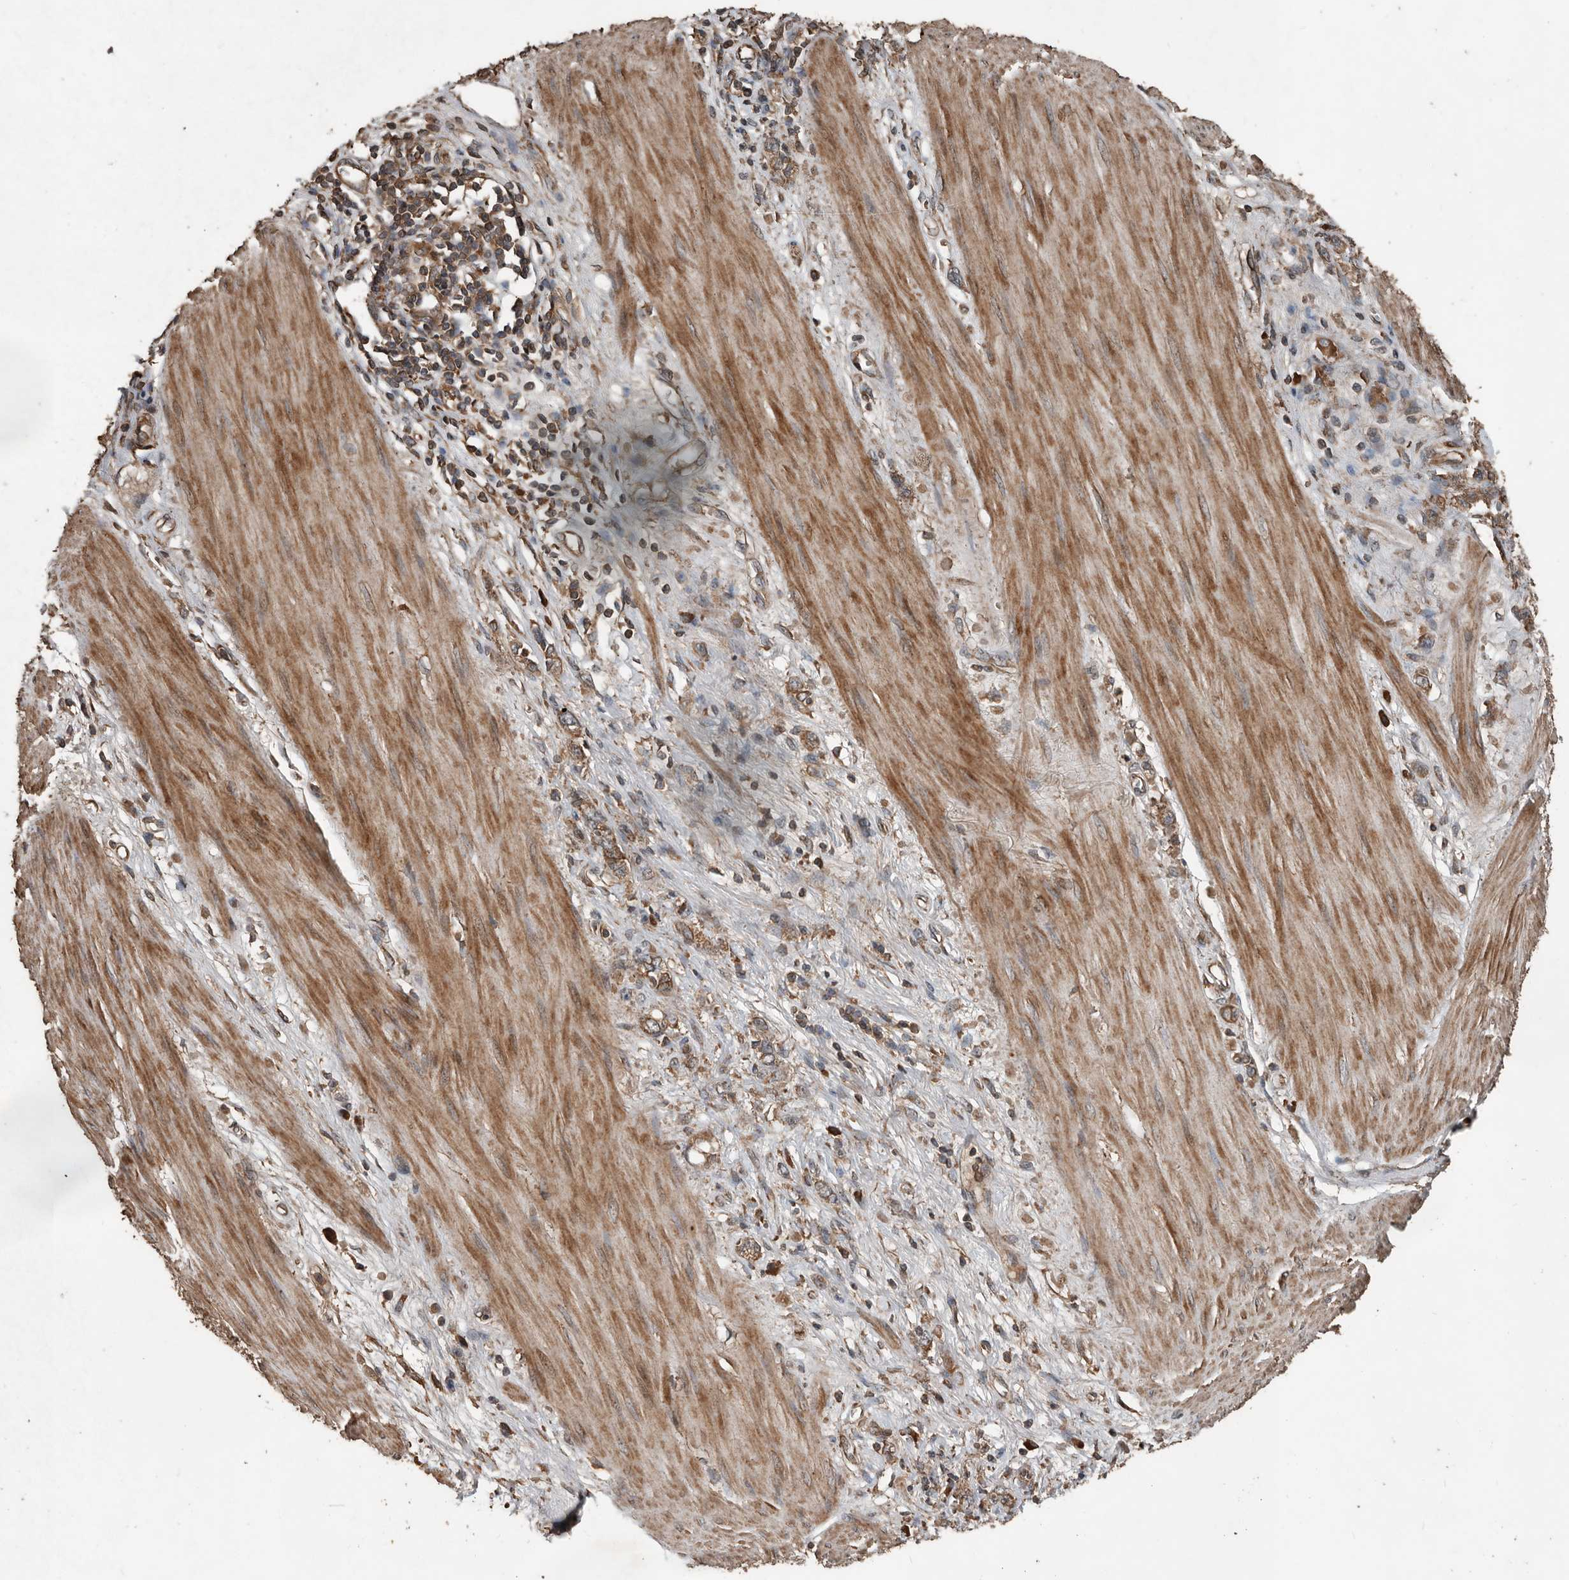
{"staining": {"intensity": "moderate", "quantity": ">75%", "location": "cytoplasmic/membranous"}, "tissue": "stomach cancer", "cell_type": "Tumor cells", "image_type": "cancer", "snomed": [{"axis": "morphology", "description": "Adenocarcinoma, NOS"}, {"axis": "topography", "description": "Stomach"}], "caption": "Human adenocarcinoma (stomach) stained with a brown dye exhibits moderate cytoplasmic/membranous positive expression in approximately >75% of tumor cells.", "gene": "RNF207", "patient": {"sex": "female", "age": 76}}